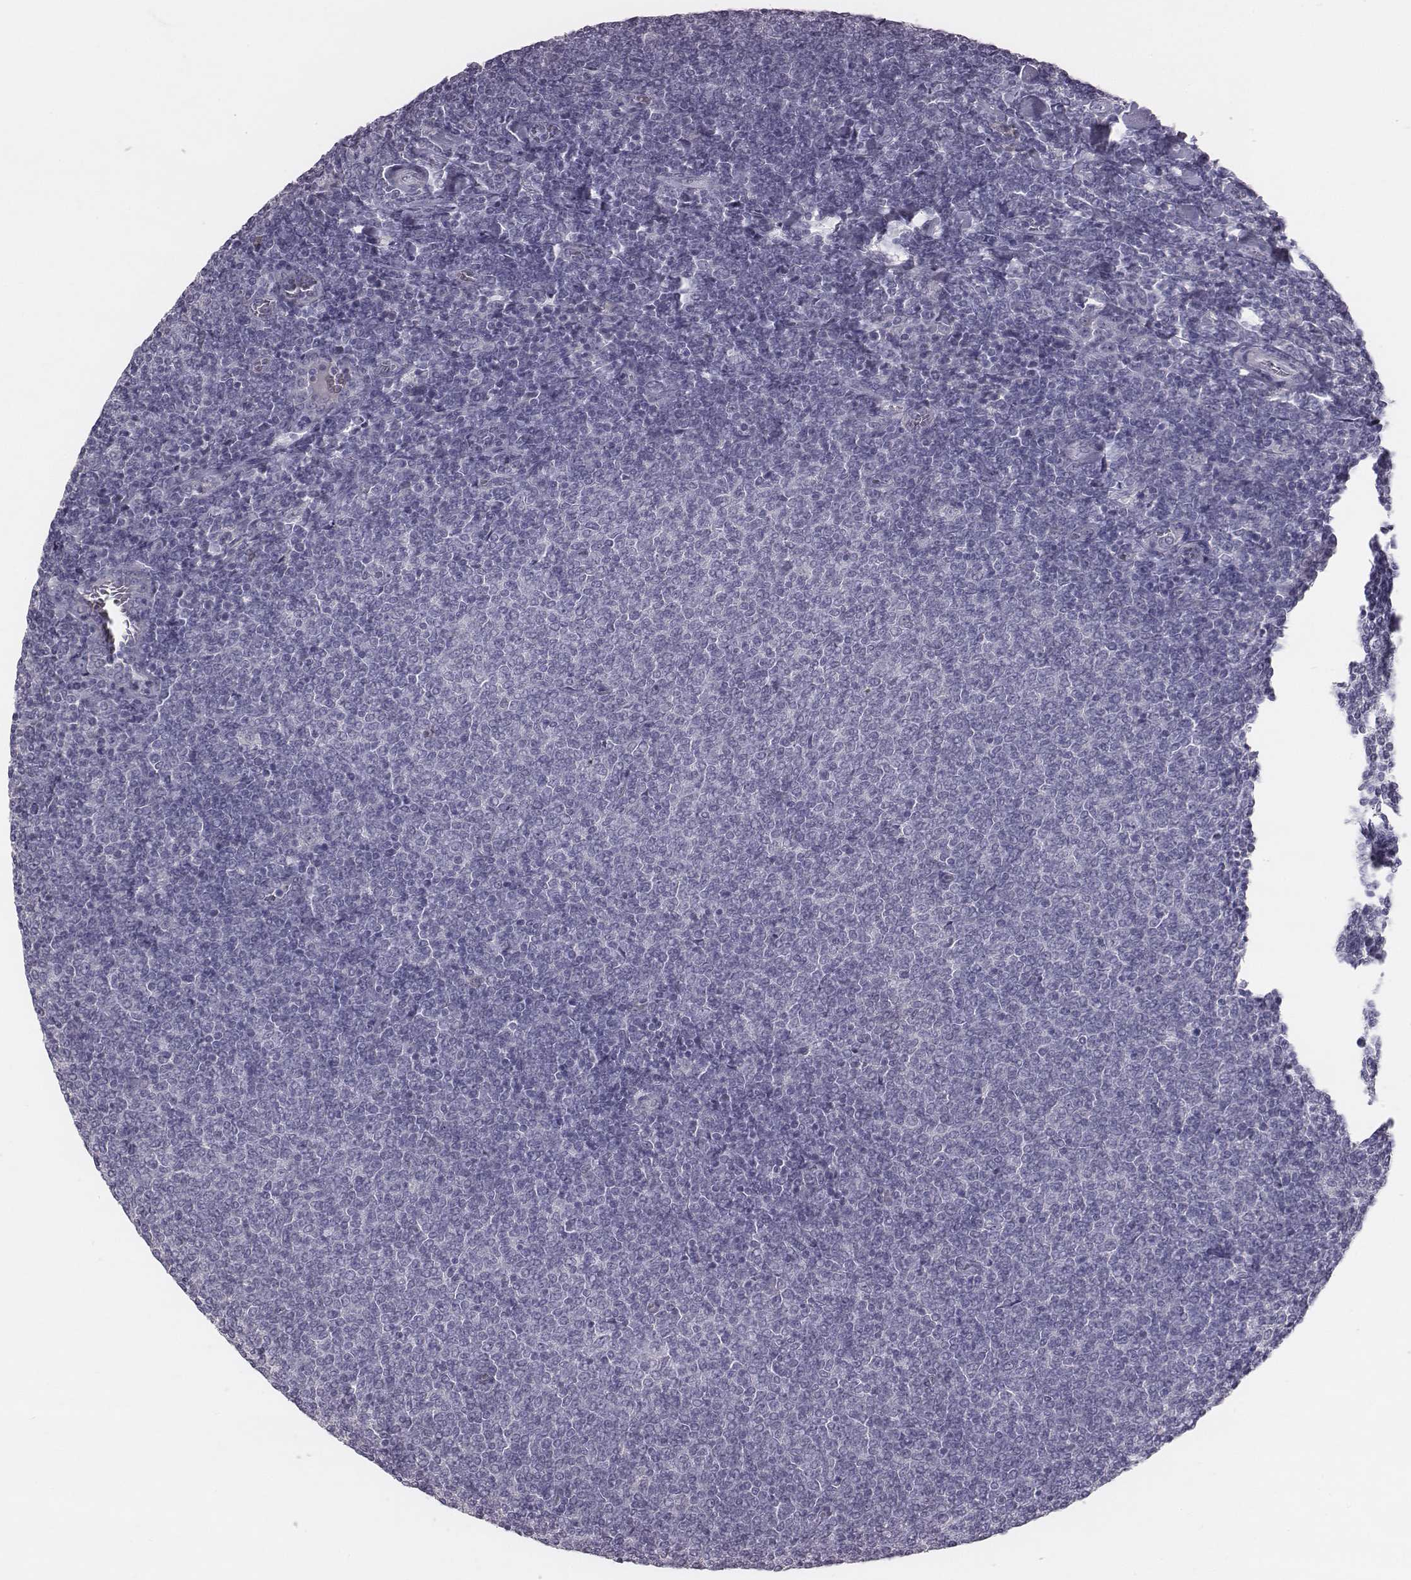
{"staining": {"intensity": "negative", "quantity": "none", "location": "none"}, "tissue": "lymphoma", "cell_type": "Tumor cells", "image_type": "cancer", "snomed": [{"axis": "morphology", "description": "Malignant lymphoma, non-Hodgkin's type, Low grade"}, {"axis": "topography", "description": "Lymph node"}], "caption": "High power microscopy photomicrograph of an immunohistochemistry (IHC) micrograph of lymphoma, revealing no significant expression in tumor cells.", "gene": "C6orf58", "patient": {"sex": "male", "age": 52}}